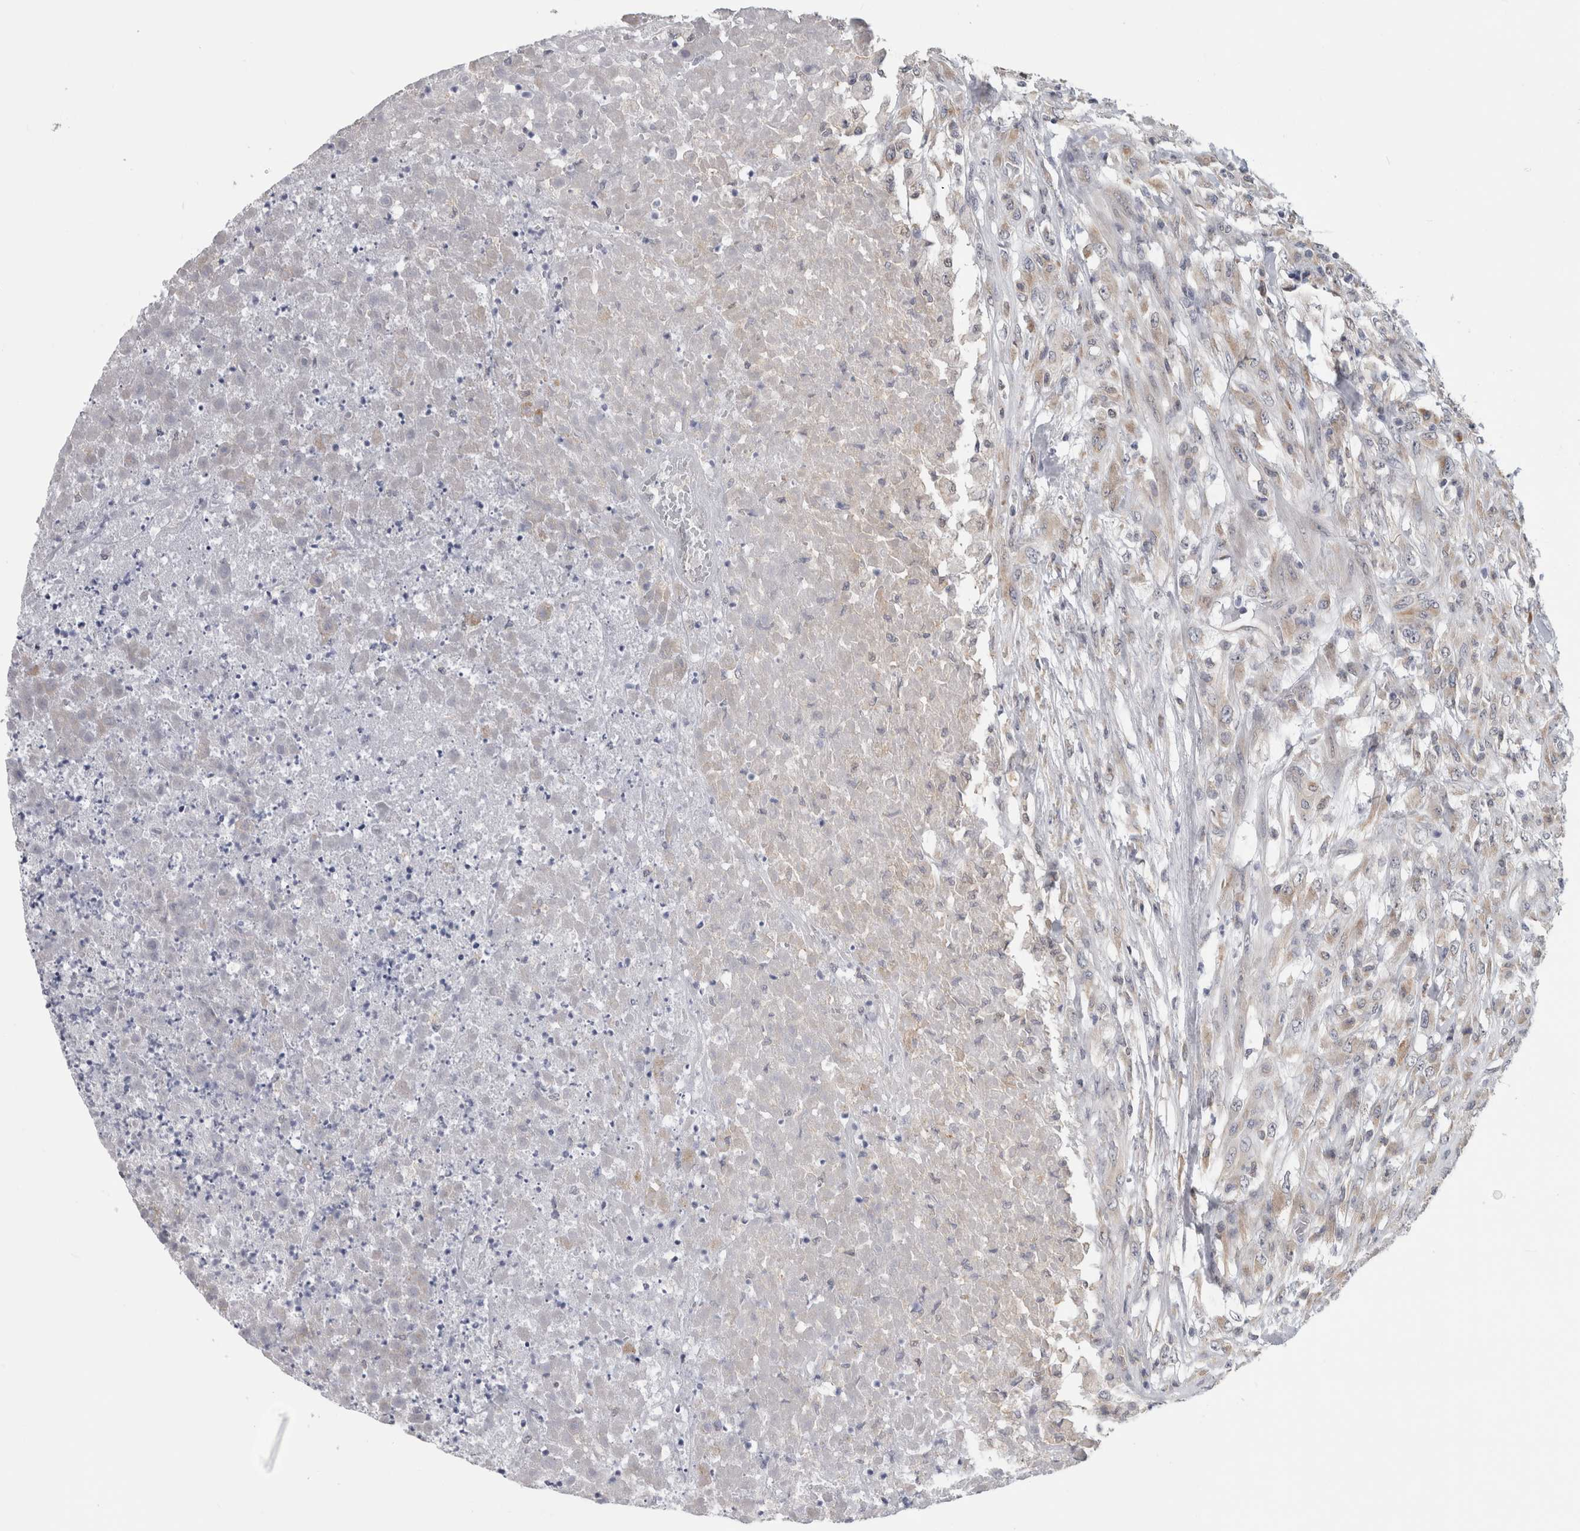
{"staining": {"intensity": "negative", "quantity": "none", "location": "none"}, "tissue": "testis cancer", "cell_type": "Tumor cells", "image_type": "cancer", "snomed": [{"axis": "morphology", "description": "Seminoma, NOS"}, {"axis": "topography", "description": "Testis"}], "caption": "A photomicrograph of human testis cancer (seminoma) is negative for staining in tumor cells. Brightfield microscopy of IHC stained with DAB (3,3'-diaminobenzidine) (brown) and hematoxylin (blue), captured at high magnification.", "gene": "TMEM242", "patient": {"sex": "male", "age": 59}}